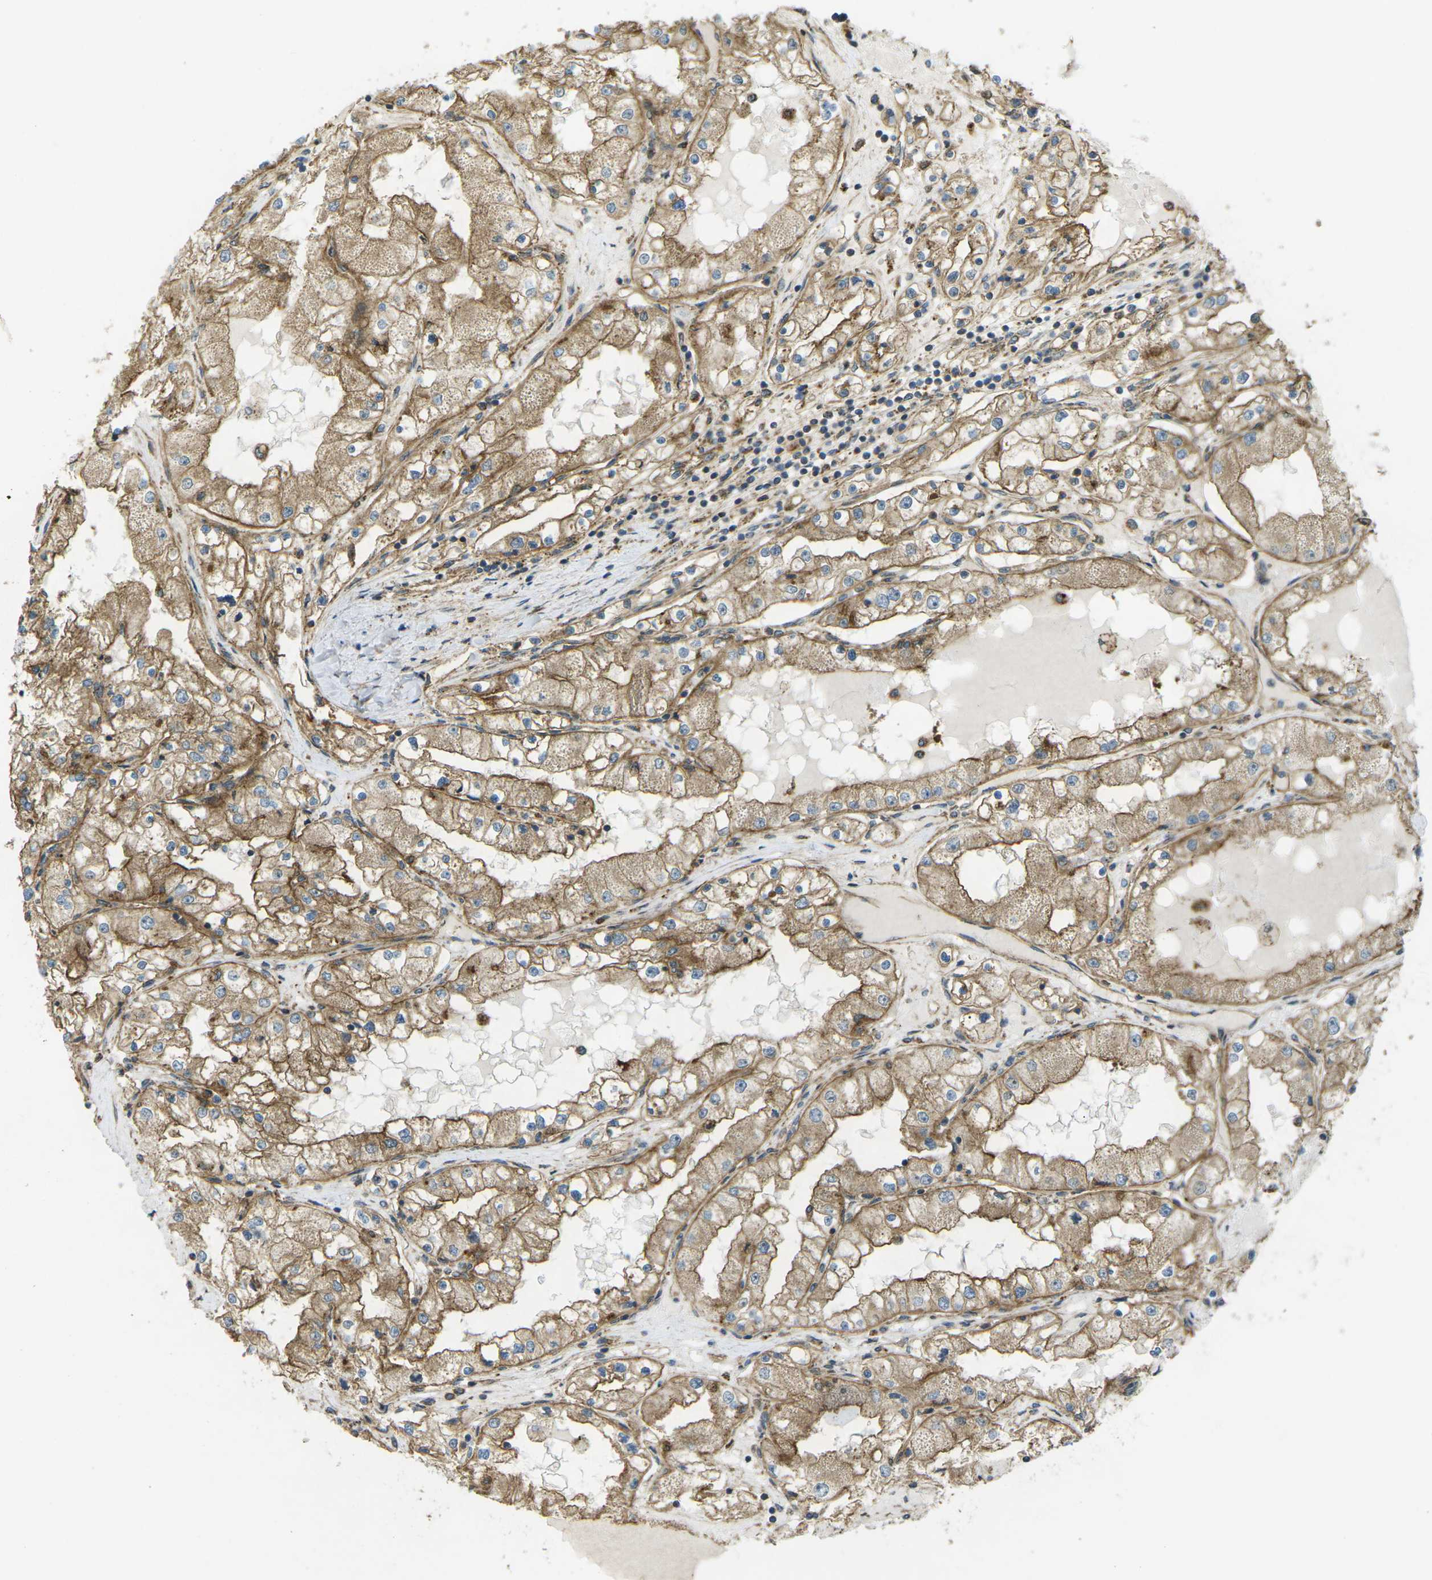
{"staining": {"intensity": "moderate", "quantity": ">75%", "location": "cytoplasmic/membranous"}, "tissue": "renal cancer", "cell_type": "Tumor cells", "image_type": "cancer", "snomed": [{"axis": "morphology", "description": "Adenocarcinoma, NOS"}, {"axis": "topography", "description": "Kidney"}], "caption": "Moderate cytoplasmic/membranous expression for a protein is present in approximately >75% of tumor cells of renal adenocarcinoma using immunohistochemistry (IHC).", "gene": "CHMP3", "patient": {"sex": "male", "age": 68}}